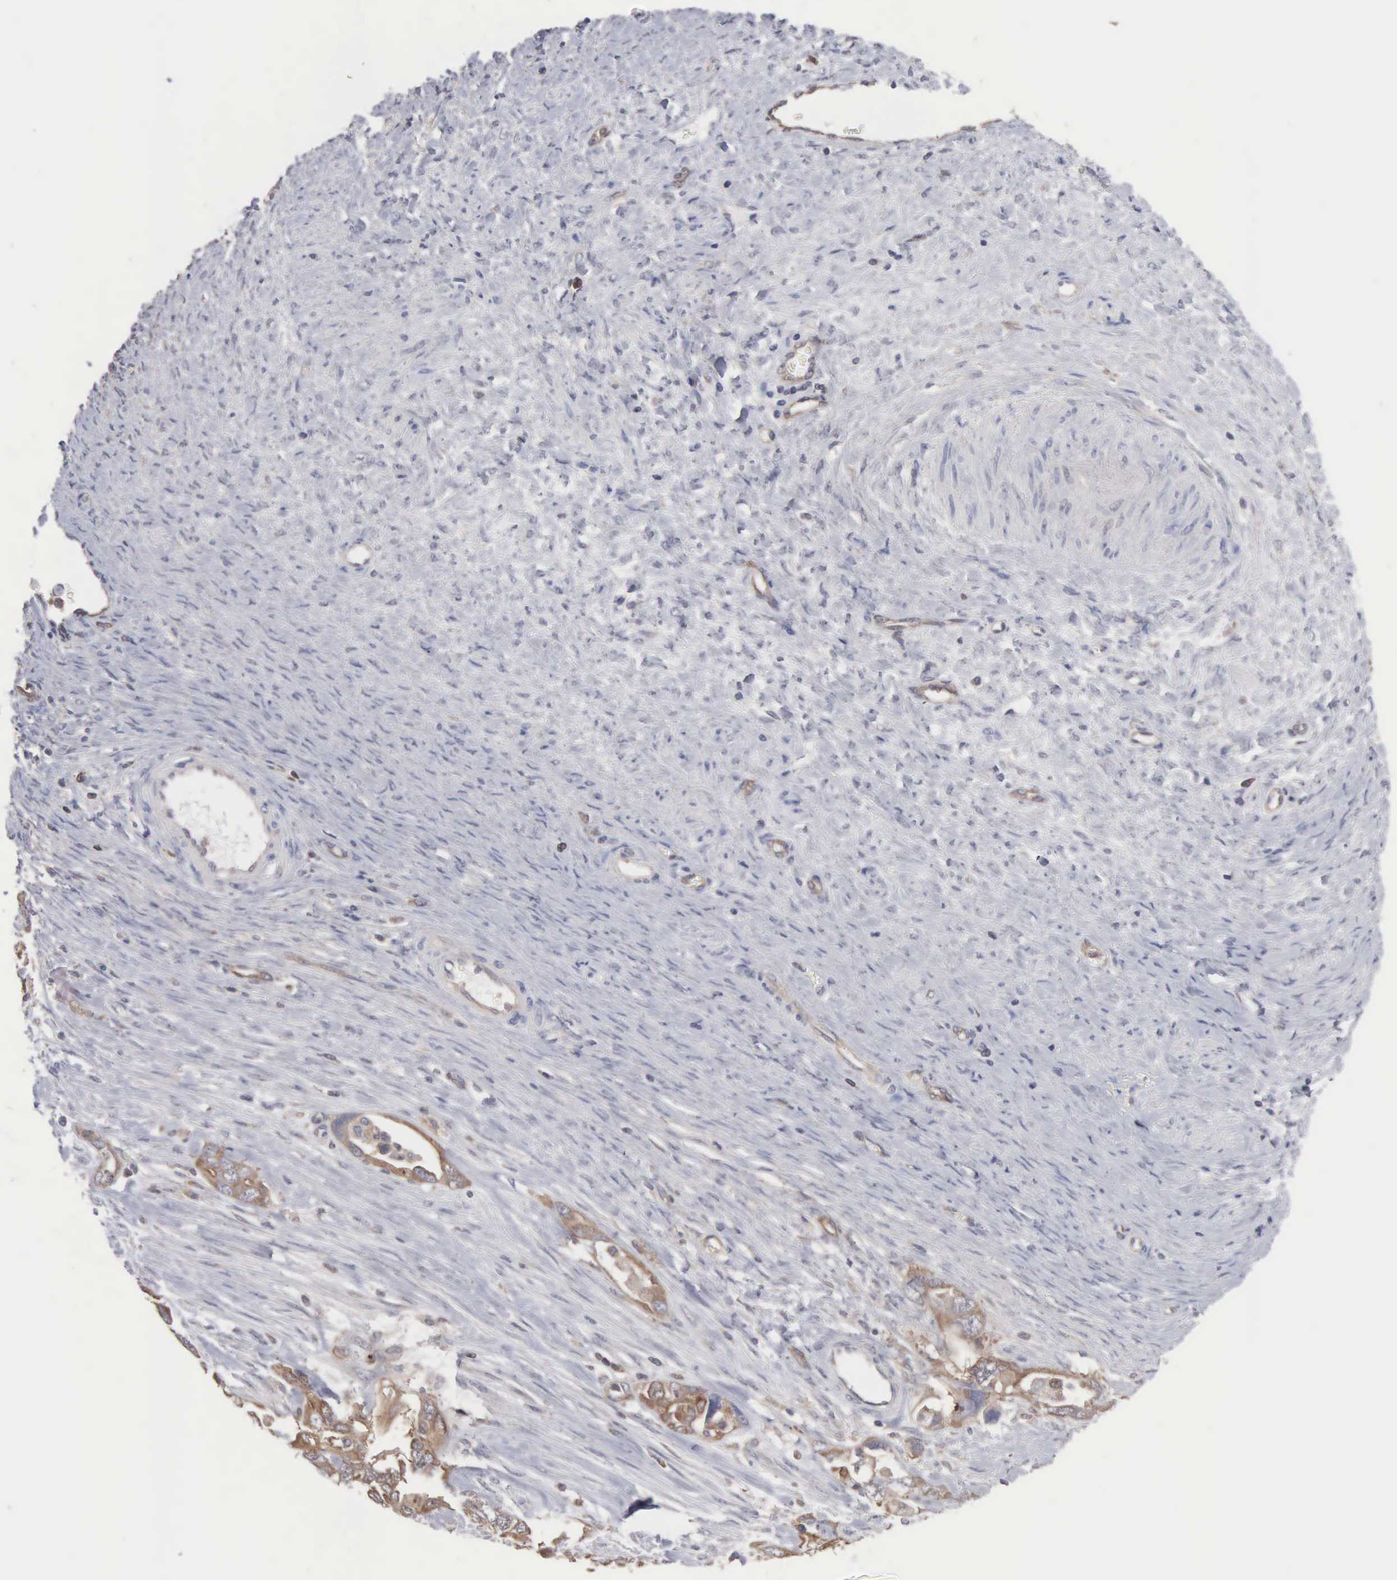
{"staining": {"intensity": "moderate", "quantity": ">75%", "location": "cytoplasmic/membranous"}, "tissue": "ovarian cancer", "cell_type": "Tumor cells", "image_type": "cancer", "snomed": [{"axis": "morphology", "description": "Cystadenocarcinoma, serous, NOS"}, {"axis": "topography", "description": "Ovary"}], "caption": "Brown immunohistochemical staining in ovarian cancer (serous cystadenocarcinoma) demonstrates moderate cytoplasmic/membranous positivity in approximately >75% of tumor cells. (Brightfield microscopy of DAB IHC at high magnification).", "gene": "MTHFD1", "patient": {"sex": "female", "age": 63}}